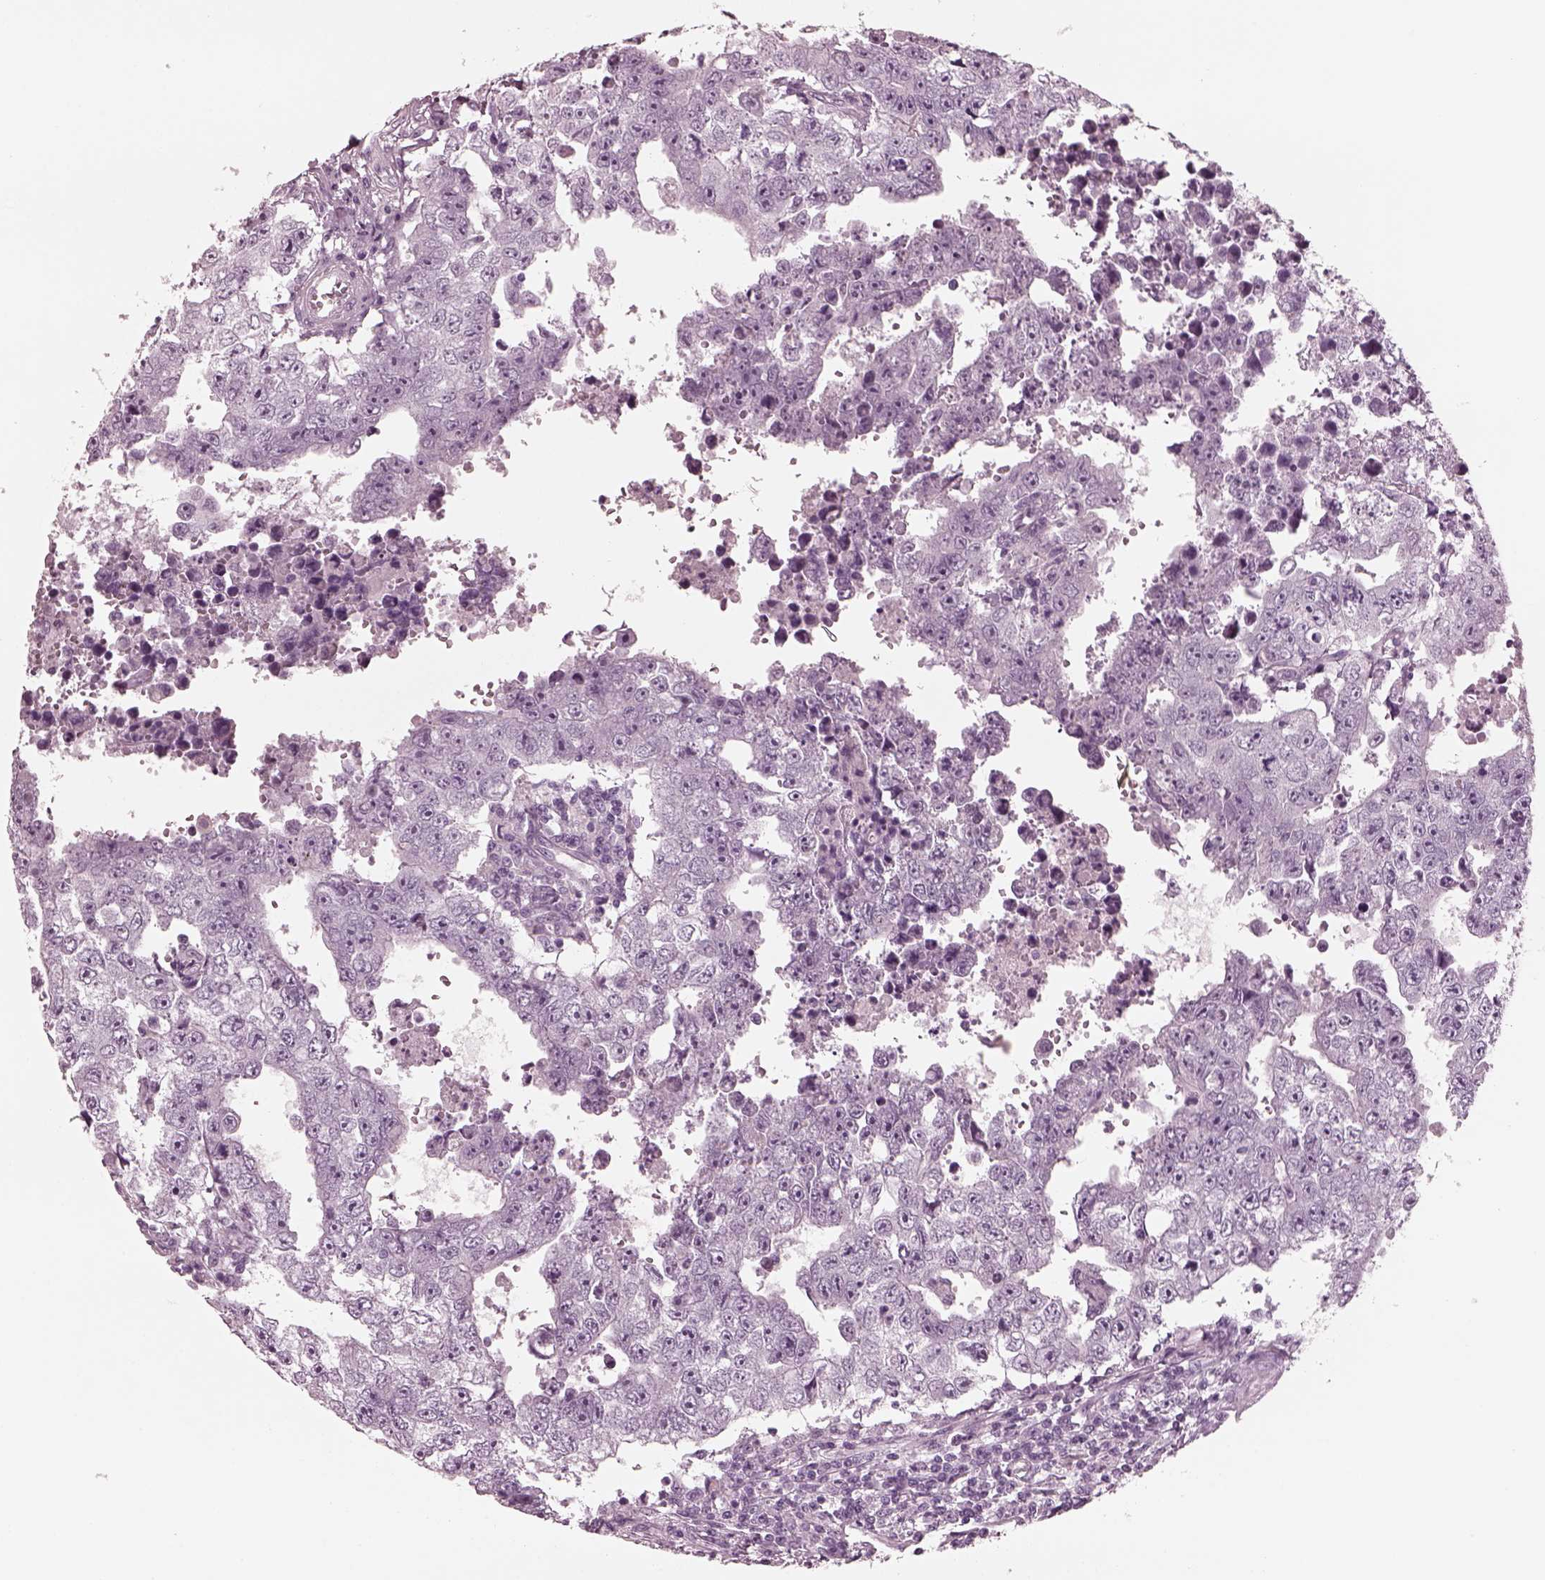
{"staining": {"intensity": "negative", "quantity": "none", "location": "none"}, "tissue": "testis cancer", "cell_type": "Tumor cells", "image_type": "cancer", "snomed": [{"axis": "morphology", "description": "Carcinoma, Embryonal, NOS"}, {"axis": "topography", "description": "Testis"}], "caption": "Testis cancer (embryonal carcinoma) was stained to show a protein in brown. There is no significant expression in tumor cells.", "gene": "GRM6", "patient": {"sex": "male", "age": 36}}